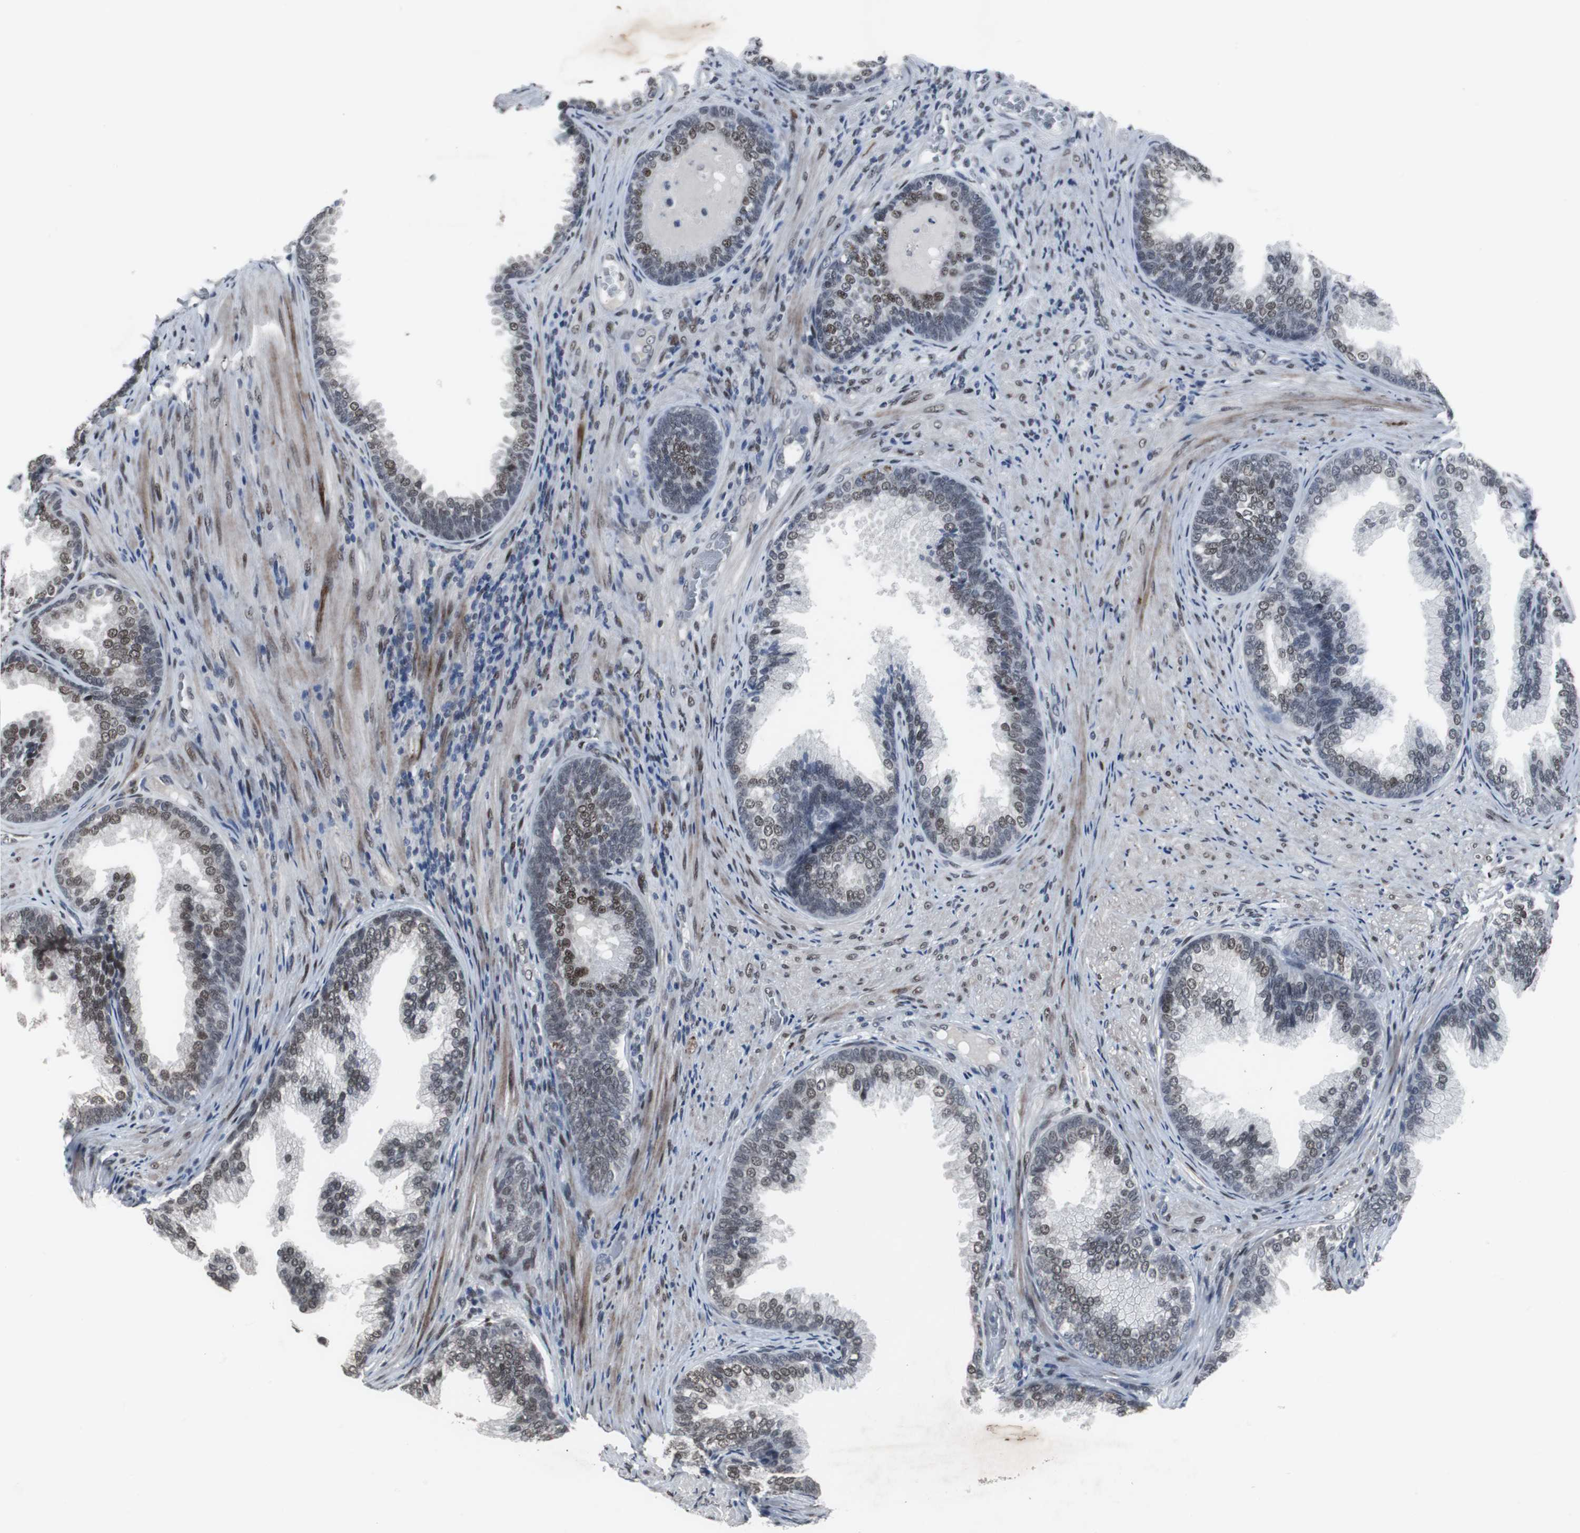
{"staining": {"intensity": "moderate", "quantity": "25%-75%", "location": "nuclear"}, "tissue": "prostate", "cell_type": "Glandular cells", "image_type": "normal", "snomed": [{"axis": "morphology", "description": "Normal tissue, NOS"}, {"axis": "topography", "description": "Prostate"}], "caption": "High-magnification brightfield microscopy of benign prostate stained with DAB (3,3'-diaminobenzidine) (brown) and counterstained with hematoxylin (blue). glandular cells exhibit moderate nuclear positivity is appreciated in about25%-75% of cells. (IHC, brightfield microscopy, high magnification).", "gene": "FOXP4", "patient": {"sex": "male", "age": 76}}